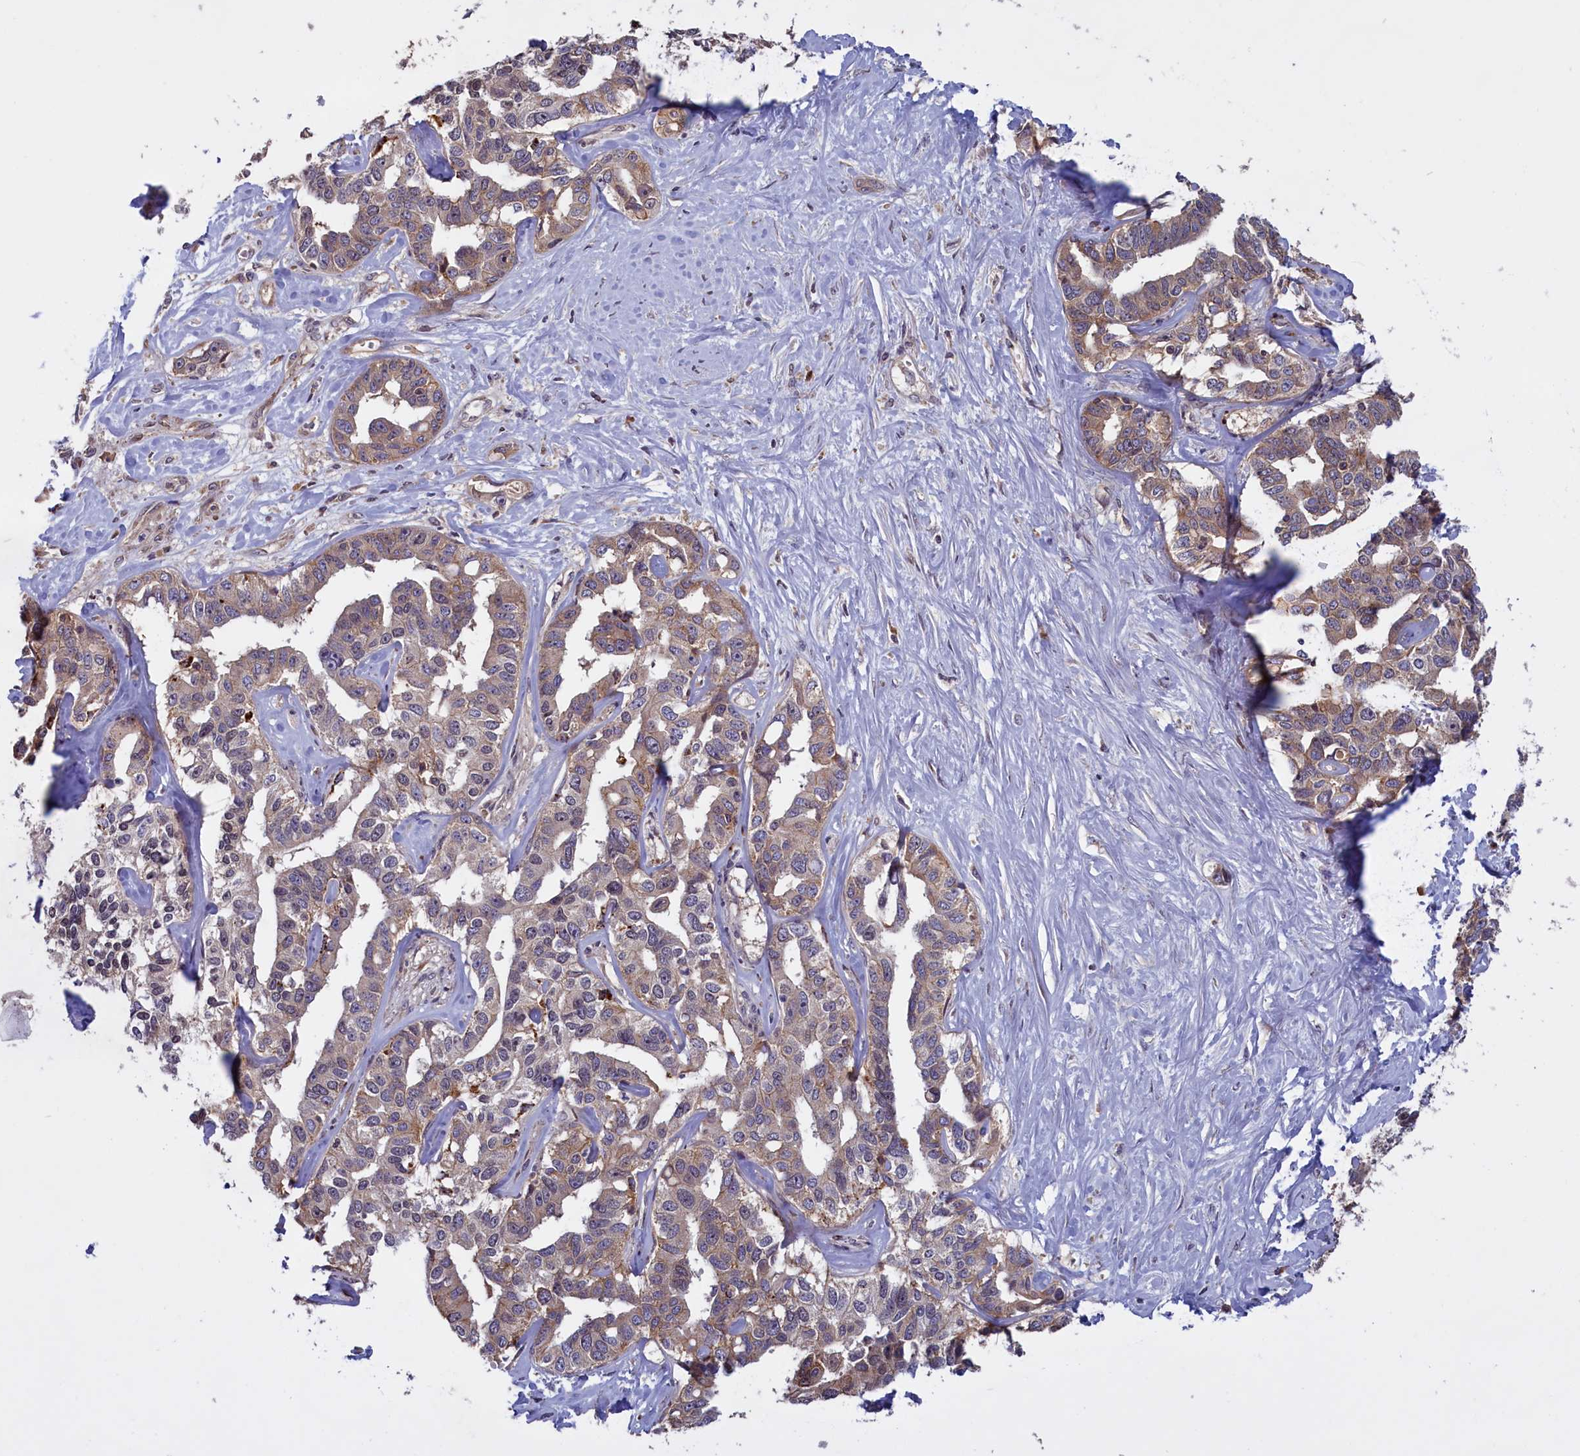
{"staining": {"intensity": "moderate", "quantity": "<25%", "location": "cytoplasmic/membranous"}, "tissue": "liver cancer", "cell_type": "Tumor cells", "image_type": "cancer", "snomed": [{"axis": "morphology", "description": "Cholangiocarcinoma"}, {"axis": "topography", "description": "Liver"}], "caption": "IHC staining of liver cancer (cholangiocarcinoma), which reveals low levels of moderate cytoplasmic/membranous expression in about <25% of tumor cells indicating moderate cytoplasmic/membranous protein expression. The staining was performed using DAB (3,3'-diaminobenzidine) (brown) for protein detection and nuclei were counterstained in hematoxylin (blue).", "gene": "DENND1B", "patient": {"sex": "male", "age": 59}}